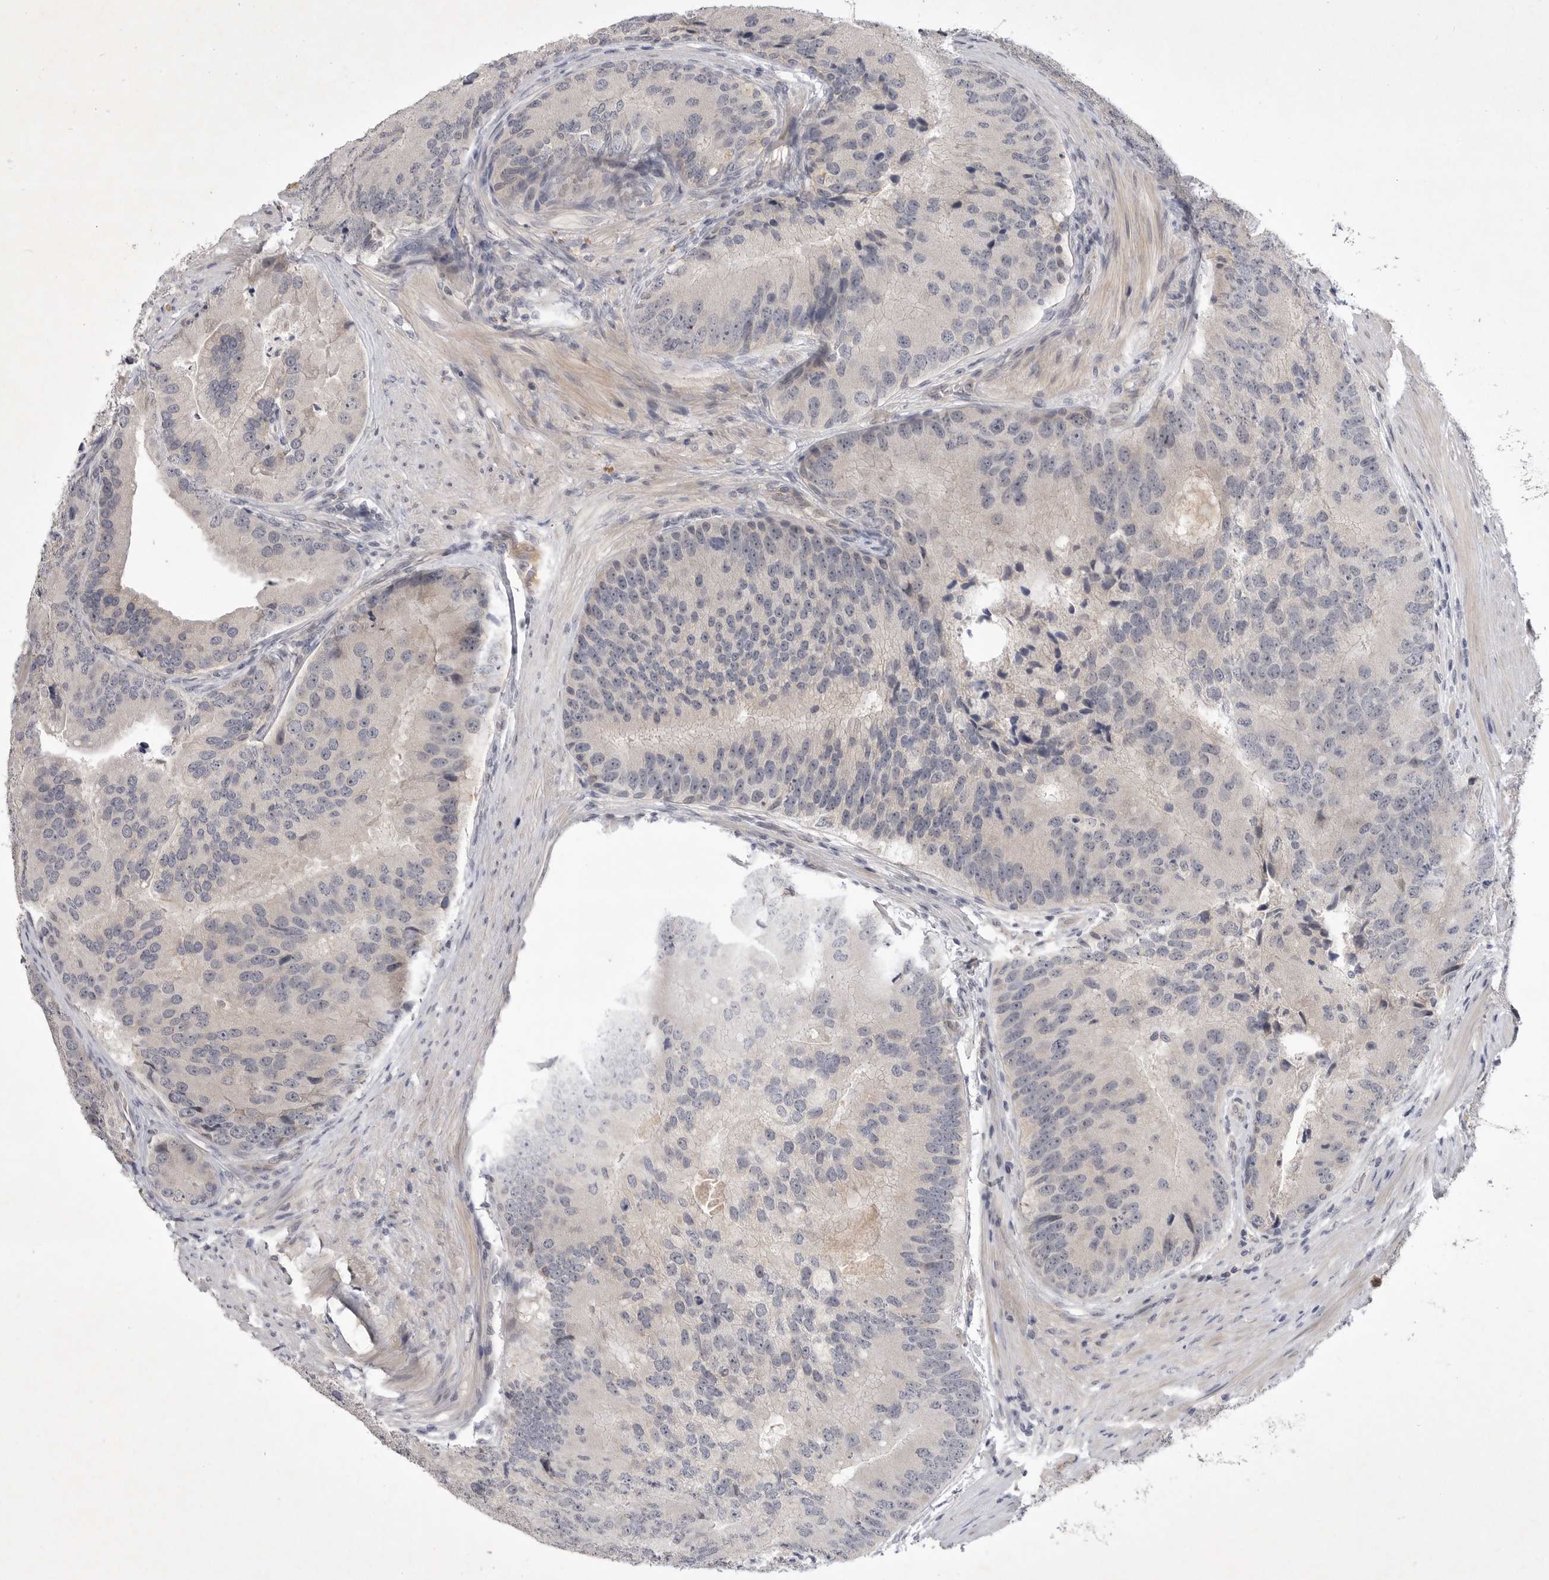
{"staining": {"intensity": "negative", "quantity": "none", "location": "none"}, "tissue": "prostate cancer", "cell_type": "Tumor cells", "image_type": "cancer", "snomed": [{"axis": "morphology", "description": "Adenocarcinoma, High grade"}, {"axis": "topography", "description": "Prostate"}], "caption": "DAB (3,3'-diaminobenzidine) immunohistochemical staining of human prostate cancer demonstrates no significant staining in tumor cells.", "gene": "ITGAD", "patient": {"sex": "male", "age": 70}}